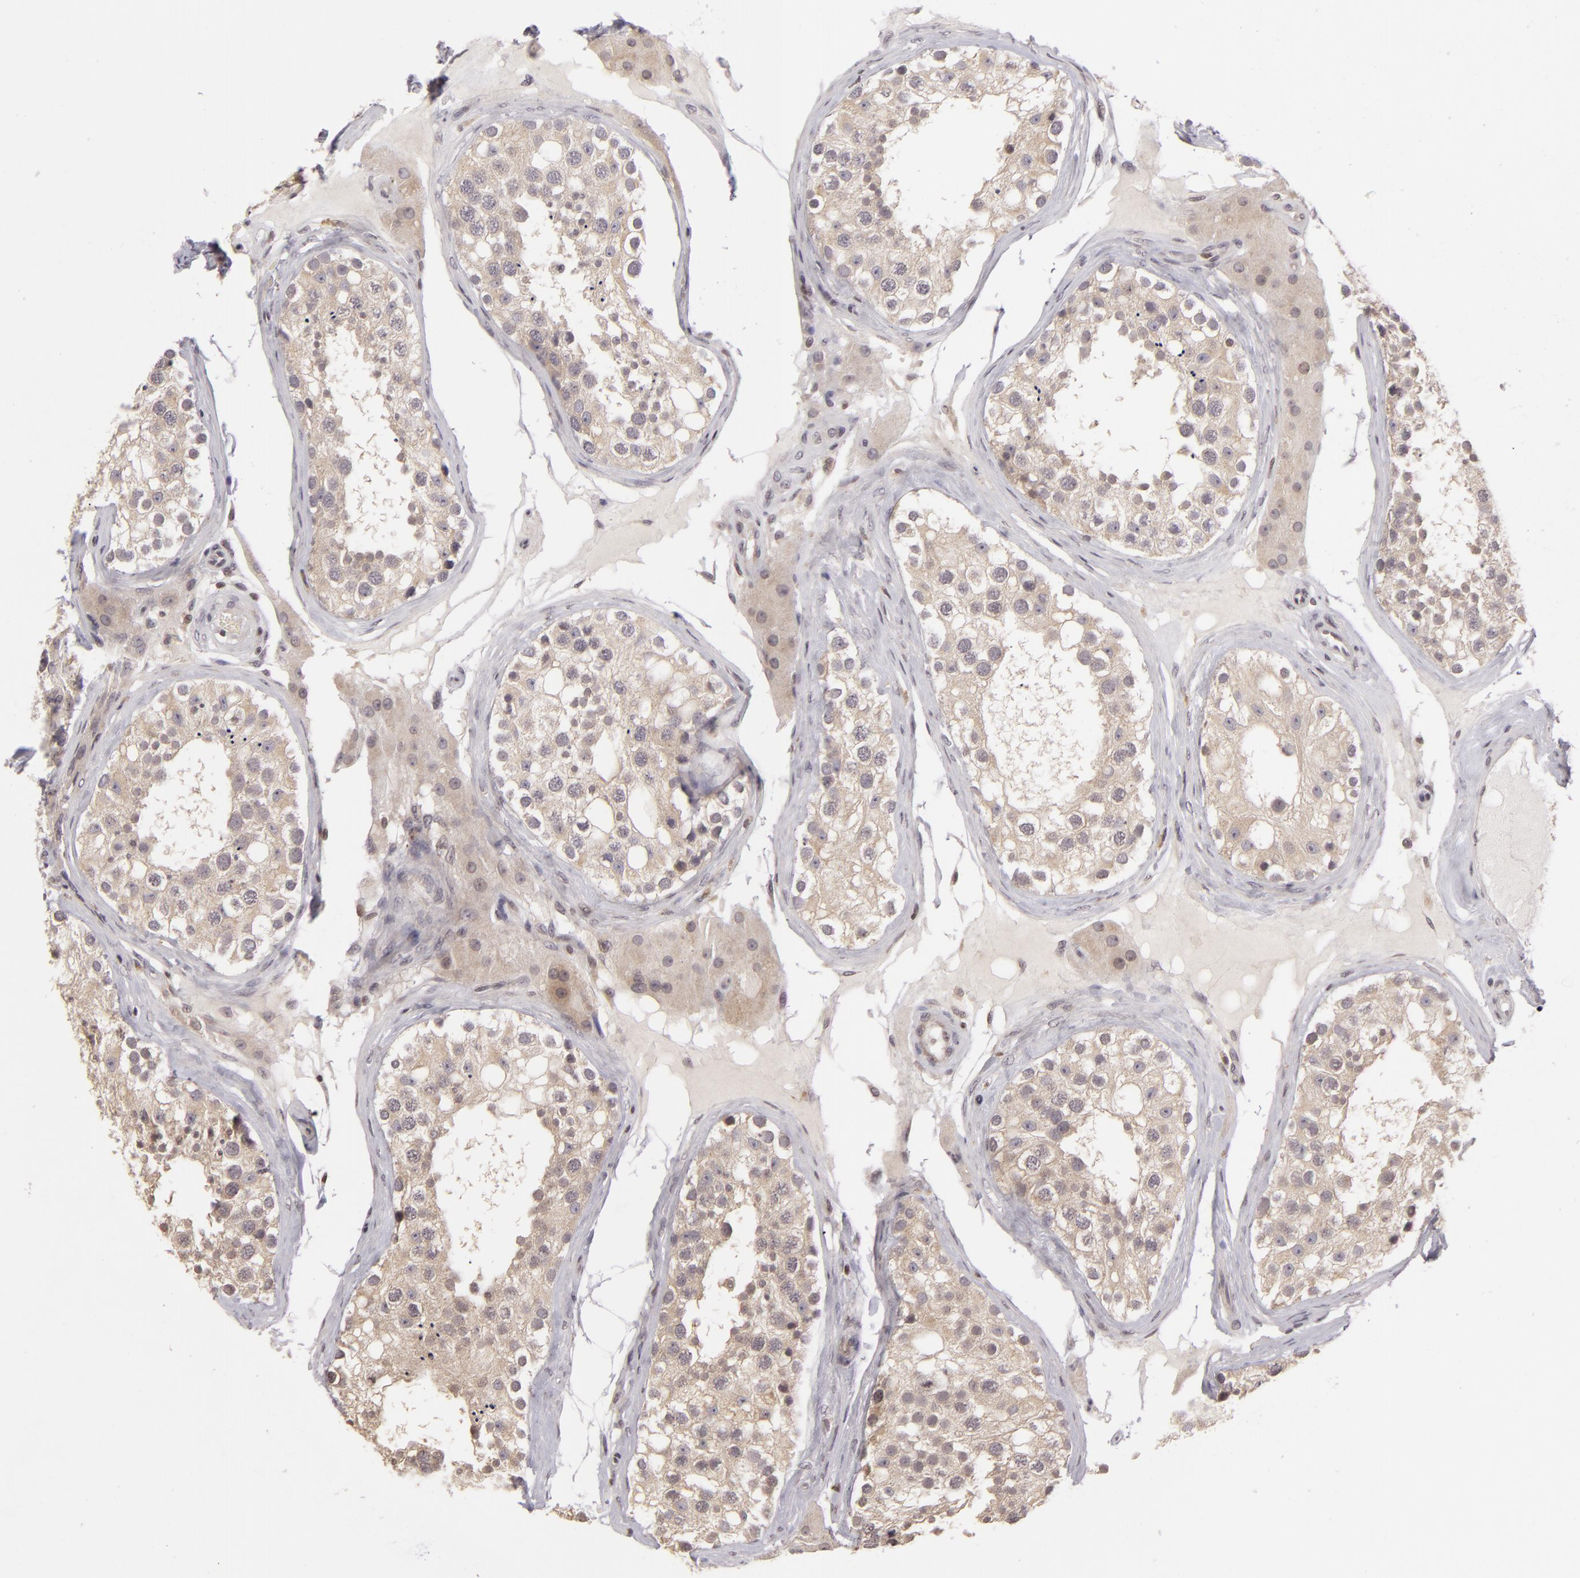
{"staining": {"intensity": "negative", "quantity": "none", "location": "none"}, "tissue": "testis", "cell_type": "Cells in seminiferous ducts", "image_type": "normal", "snomed": [{"axis": "morphology", "description": "Normal tissue, NOS"}, {"axis": "topography", "description": "Testis"}], "caption": "A photomicrograph of human testis is negative for staining in cells in seminiferous ducts.", "gene": "AKAP6", "patient": {"sex": "male", "age": 68}}